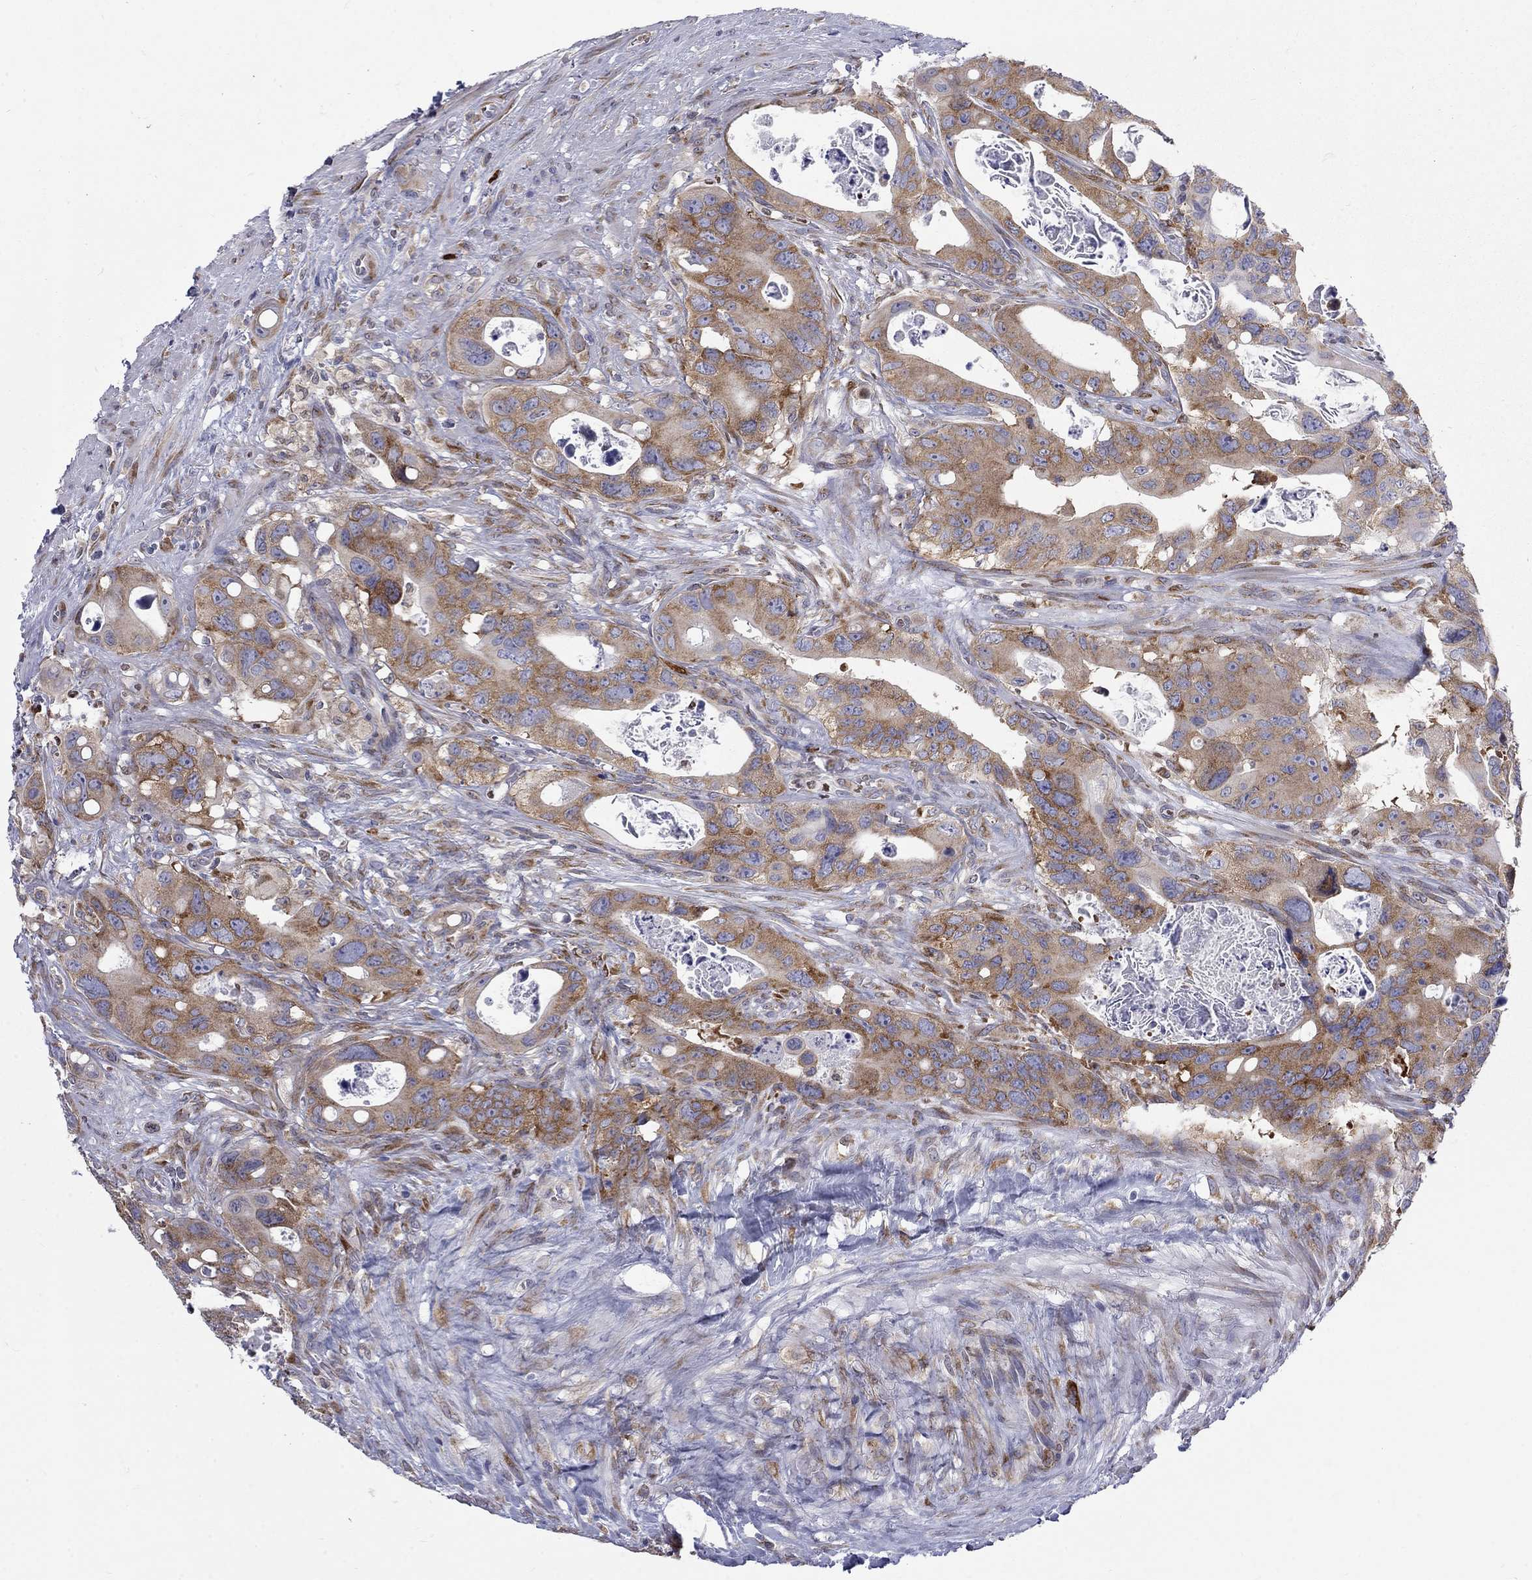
{"staining": {"intensity": "strong", "quantity": ">75%", "location": "cytoplasmic/membranous"}, "tissue": "colorectal cancer", "cell_type": "Tumor cells", "image_type": "cancer", "snomed": [{"axis": "morphology", "description": "Adenocarcinoma, NOS"}, {"axis": "topography", "description": "Rectum"}], "caption": "DAB immunohistochemical staining of human colorectal adenocarcinoma demonstrates strong cytoplasmic/membranous protein expression in approximately >75% of tumor cells.", "gene": "PABPC4", "patient": {"sex": "male", "age": 64}}